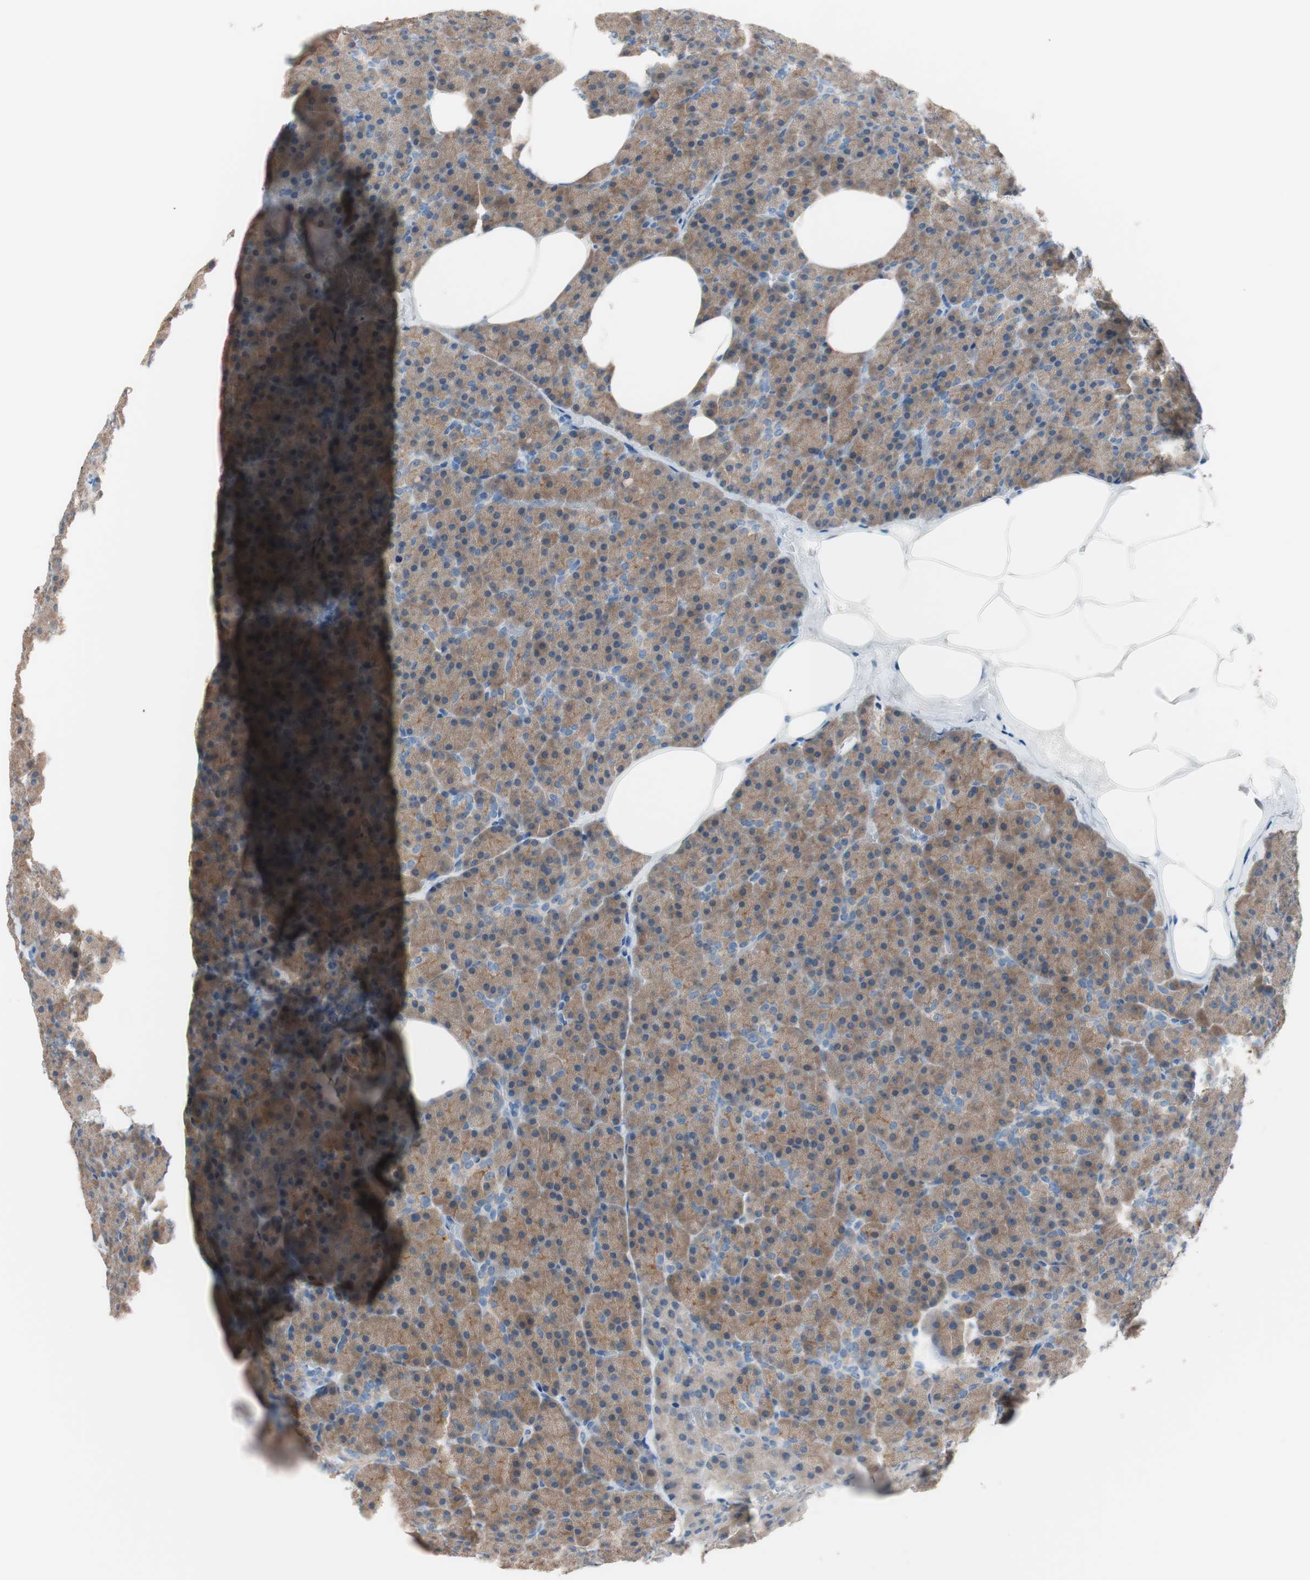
{"staining": {"intensity": "moderate", "quantity": ">75%", "location": "cytoplasmic/membranous"}, "tissue": "pancreas", "cell_type": "Exocrine glandular cells", "image_type": "normal", "snomed": [{"axis": "morphology", "description": "Normal tissue, NOS"}, {"axis": "topography", "description": "Pancreas"}], "caption": "About >75% of exocrine glandular cells in normal pancreas show moderate cytoplasmic/membranous protein staining as visualized by brown immunohistochemical staining.", "gene": "VIL1", "patient": {"sex": "female", "age": 35}}